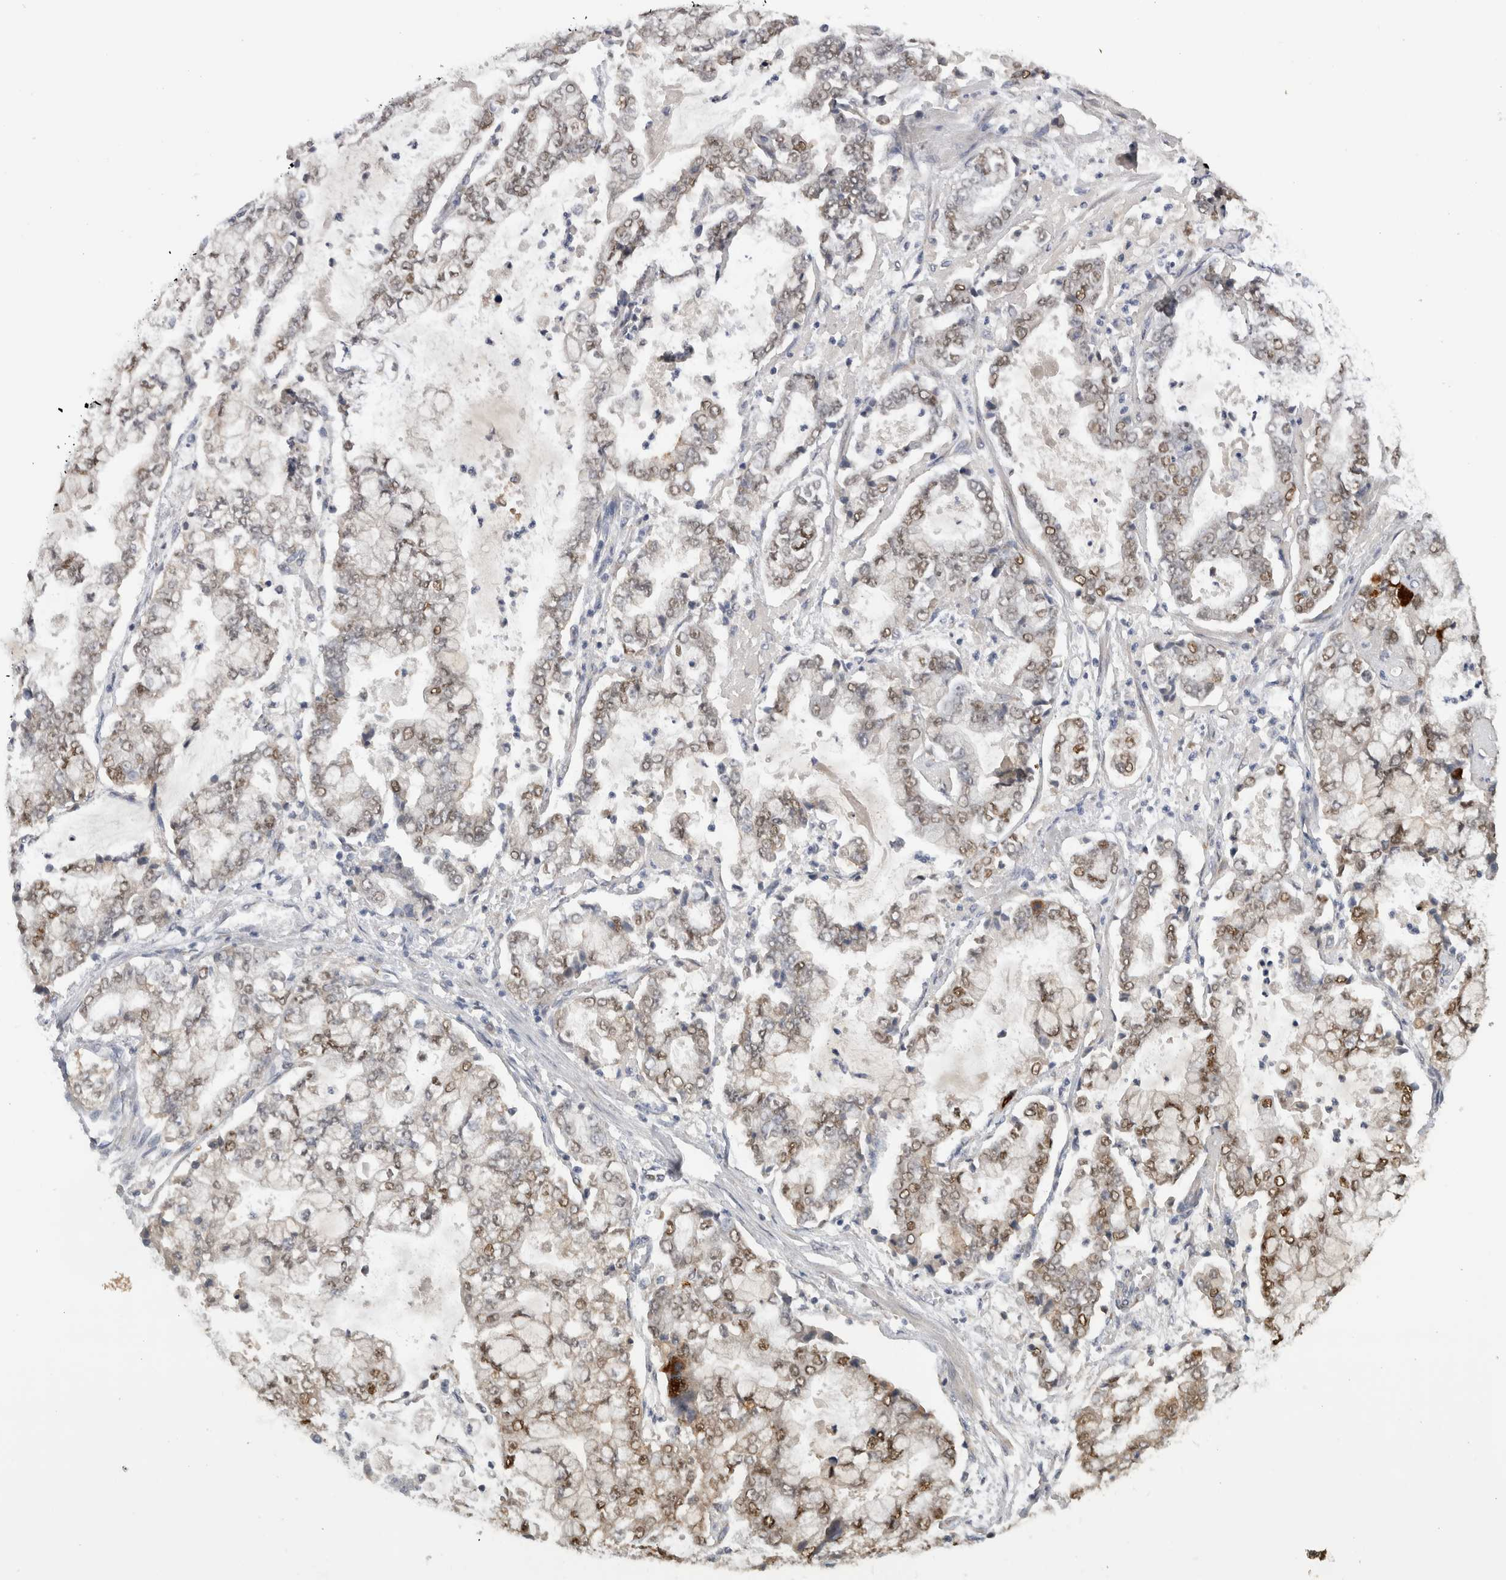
{"staining": {"intensity": "moderate", "quantity": ">75%", "location": "nuclear"}, "tissue": "stomach cancer", "cell_type": "Tumor cells", "image_type": "cancer", "snomed": [{"axis": "morphology", "description": "Adenocarcinoma, NOS"}, {"axis": "topography", "description": "Stomach"}], "caption": "IHC staining of stomach cancer (adenocarcinoma), which displays medium levels of moderate nuclear positivity in about >75% of tumor cells indicating moderate nuclear protein expression. The staining was performed using DAB (3,3'-diaminobenzidine) (brown) for protein detection and nuclei were counterstained in hematoxylin (blue).", "gene": "DYRK2", "patient": {"sex": "male", "age": 76}}